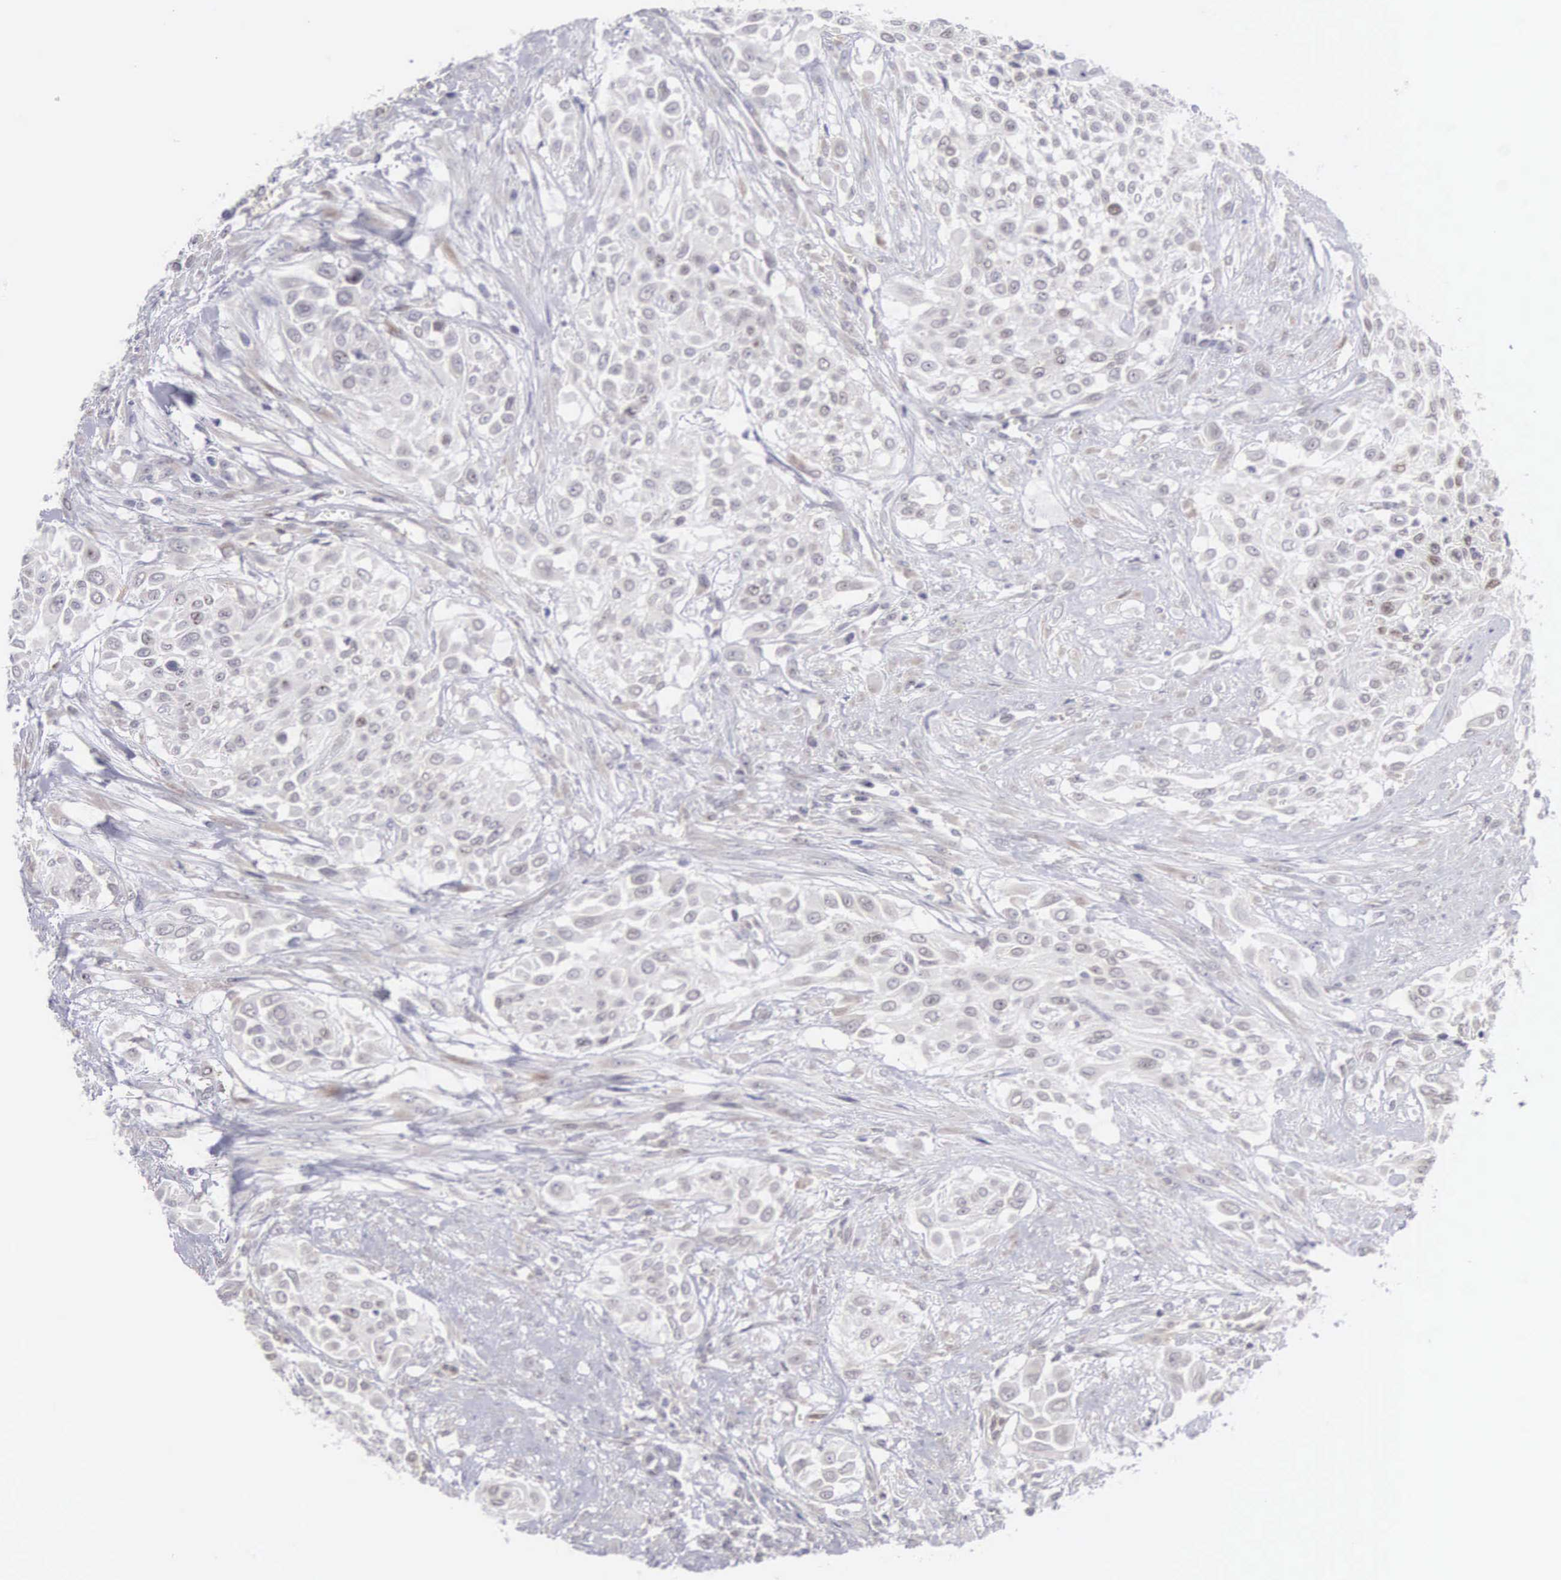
{"staining": {"intensity": "negative", "quantity": "none", "location": "none"}, "tissue": "urothelial cancer", "cell_type": "Tumor cells", "image_type": "cancer", "snomed": [{"axis": "morphology", "description": "Urothelial carcinoma, High grade"}, {"axis": "topography", "description": "Urinary bladder"}], "caption": "Urothelial cancer was stained to show a protein in brown. There is no significant staining in tumor cells. The staining was performed using DAB (3,3'-diaminobenzidine) to visualize the protein expression in brown, while the nuclei were stained in blue with hematoxylin (Magnification: 20x).", "gene": "SOX11", "patient": {"sex": "male", "age": 57}}